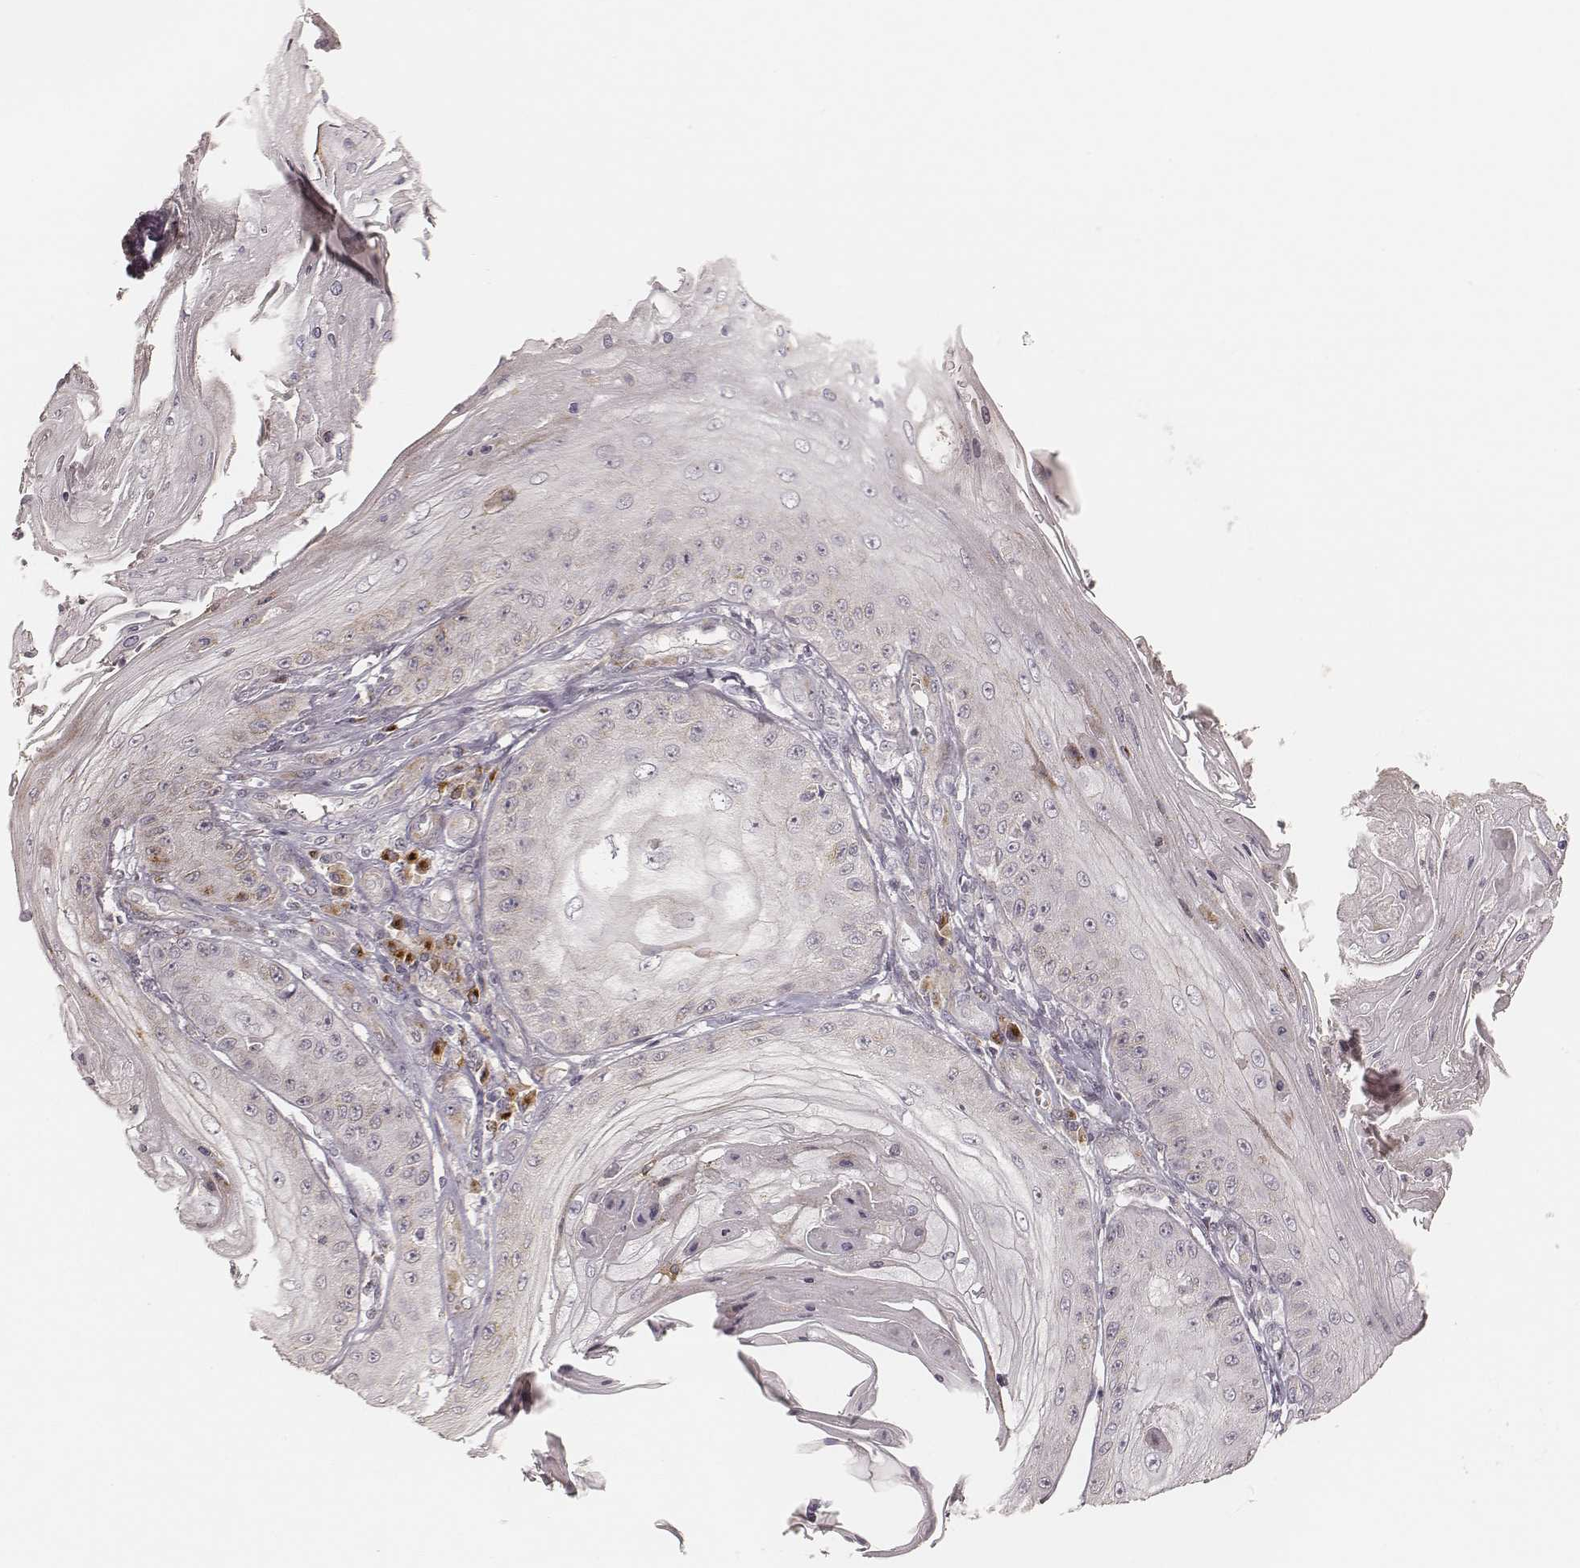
{"staining": {"intensity": "moderate", "quantity": "<25%", "location": "cytoplasmic/membranous"}, "tissue": "skin cancer", "cell_type": "Tumor cells", "image_type": "cancer", "snomed": [{"axis": "morphology", "description": "Squamous cell carcinoma, NOS"}, {"axis": "topography", "description": "Skin"}], "caption": "Immunohistochemical staining of skin cancer reveals low levels of moderate cytoplasmic/membranous expression in approximately <25% of tumor cells.", "gene": "GORASP2", "patient": {"sex": "male", "age": 70}}